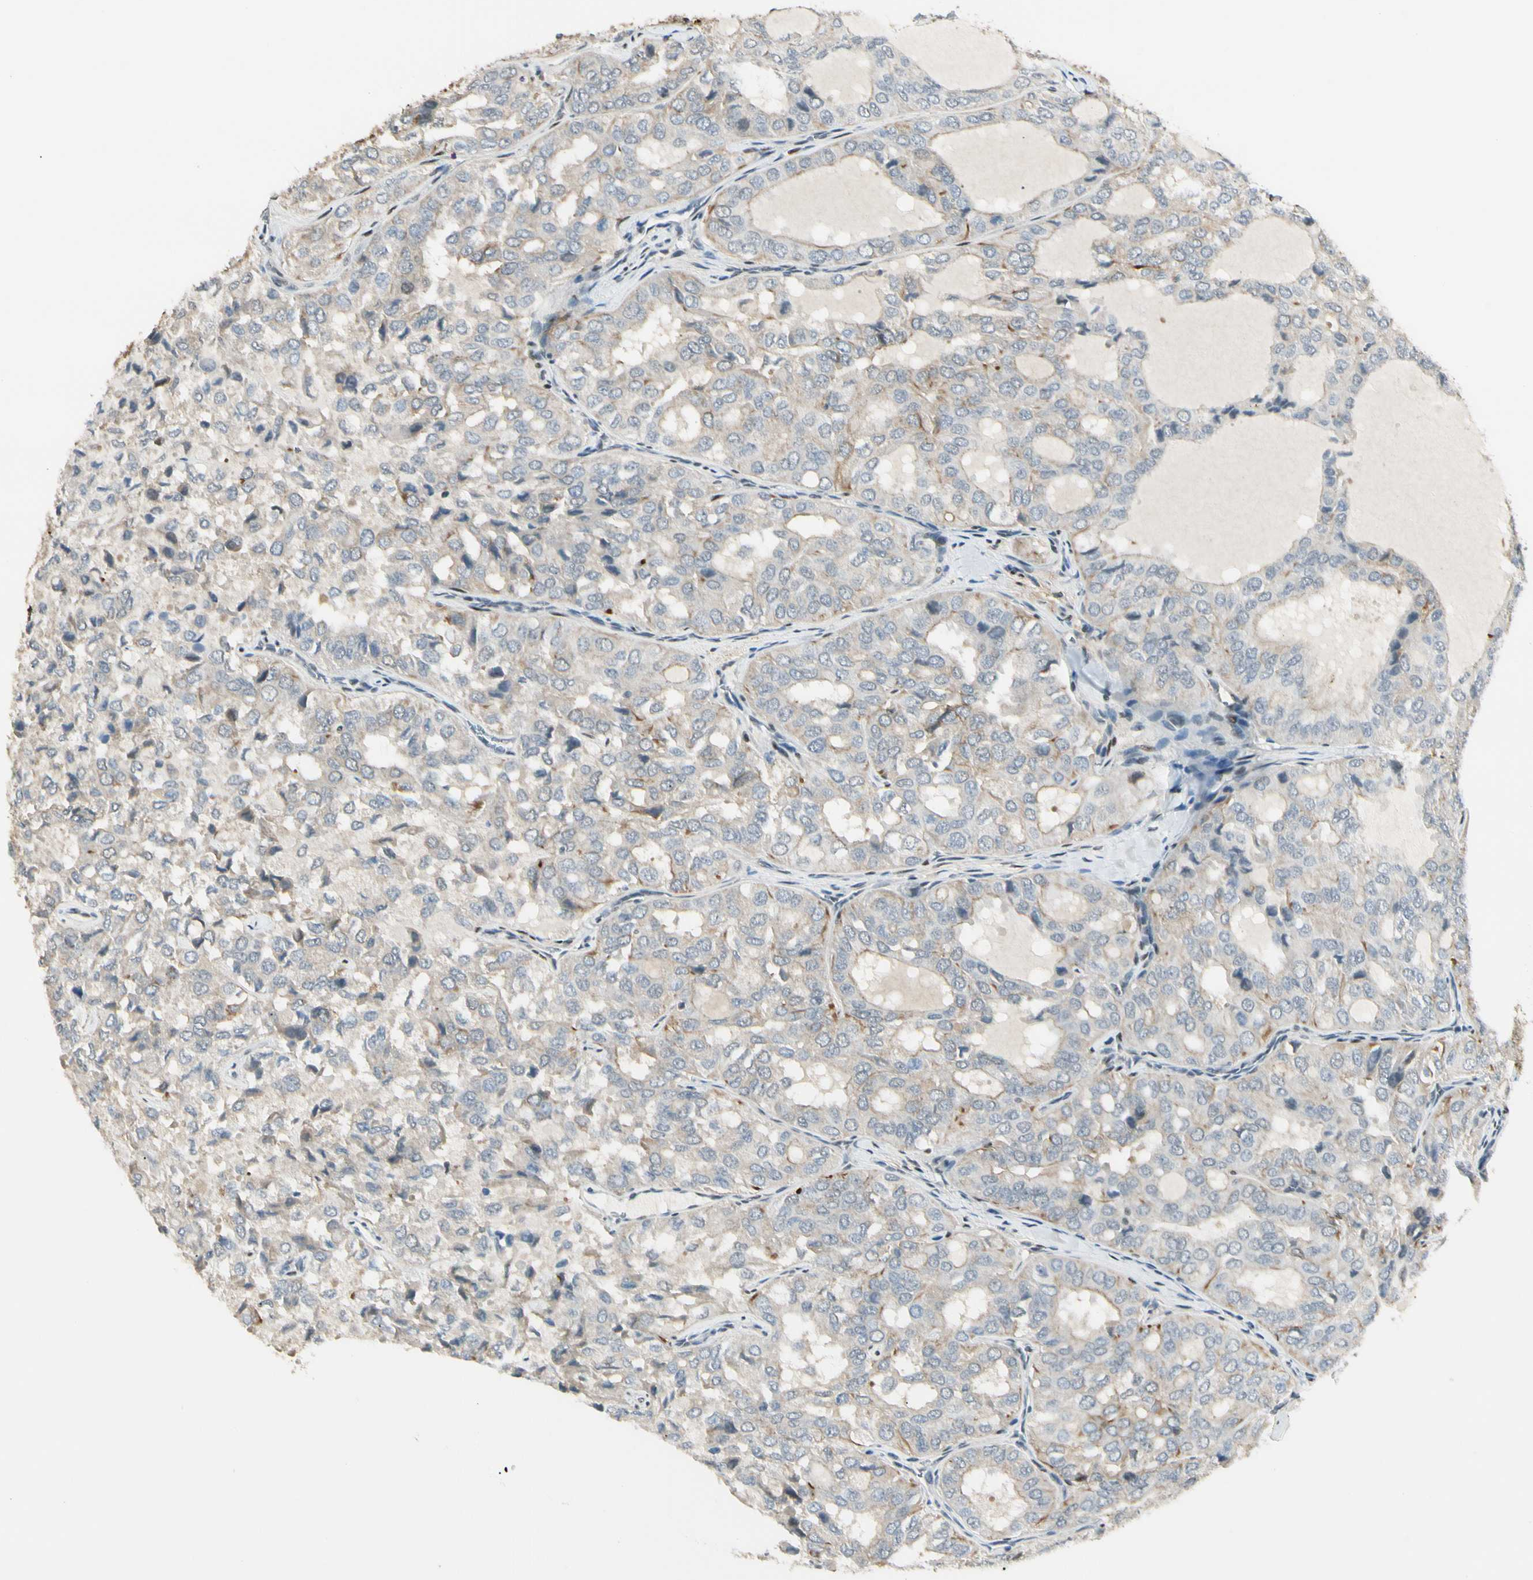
{"staining": {"intensity": "weak", "quantity": ">75%", "location": "cytoplasmic/membranous"}, "tissue": "thyroid cancer", "cell_type": "Tumor cells", "image_type": "cancer", "snomed": [{"axis": "morphology", "description": "Follicular adenoma carcinoma, NOS"}, {"axis": "topography", "description": "Thyroid gland"}], "caption": "This photomicrograph reveals immunohistochemistry (IHC) staining of human thyroid cancer (follicular adenoma carcinoma), with low weak cytoplasmic/membranous expression in approximately >75% of tumor cells.", "gene": "ATXN1", "patient": {"sex": "male", "age": 75}}